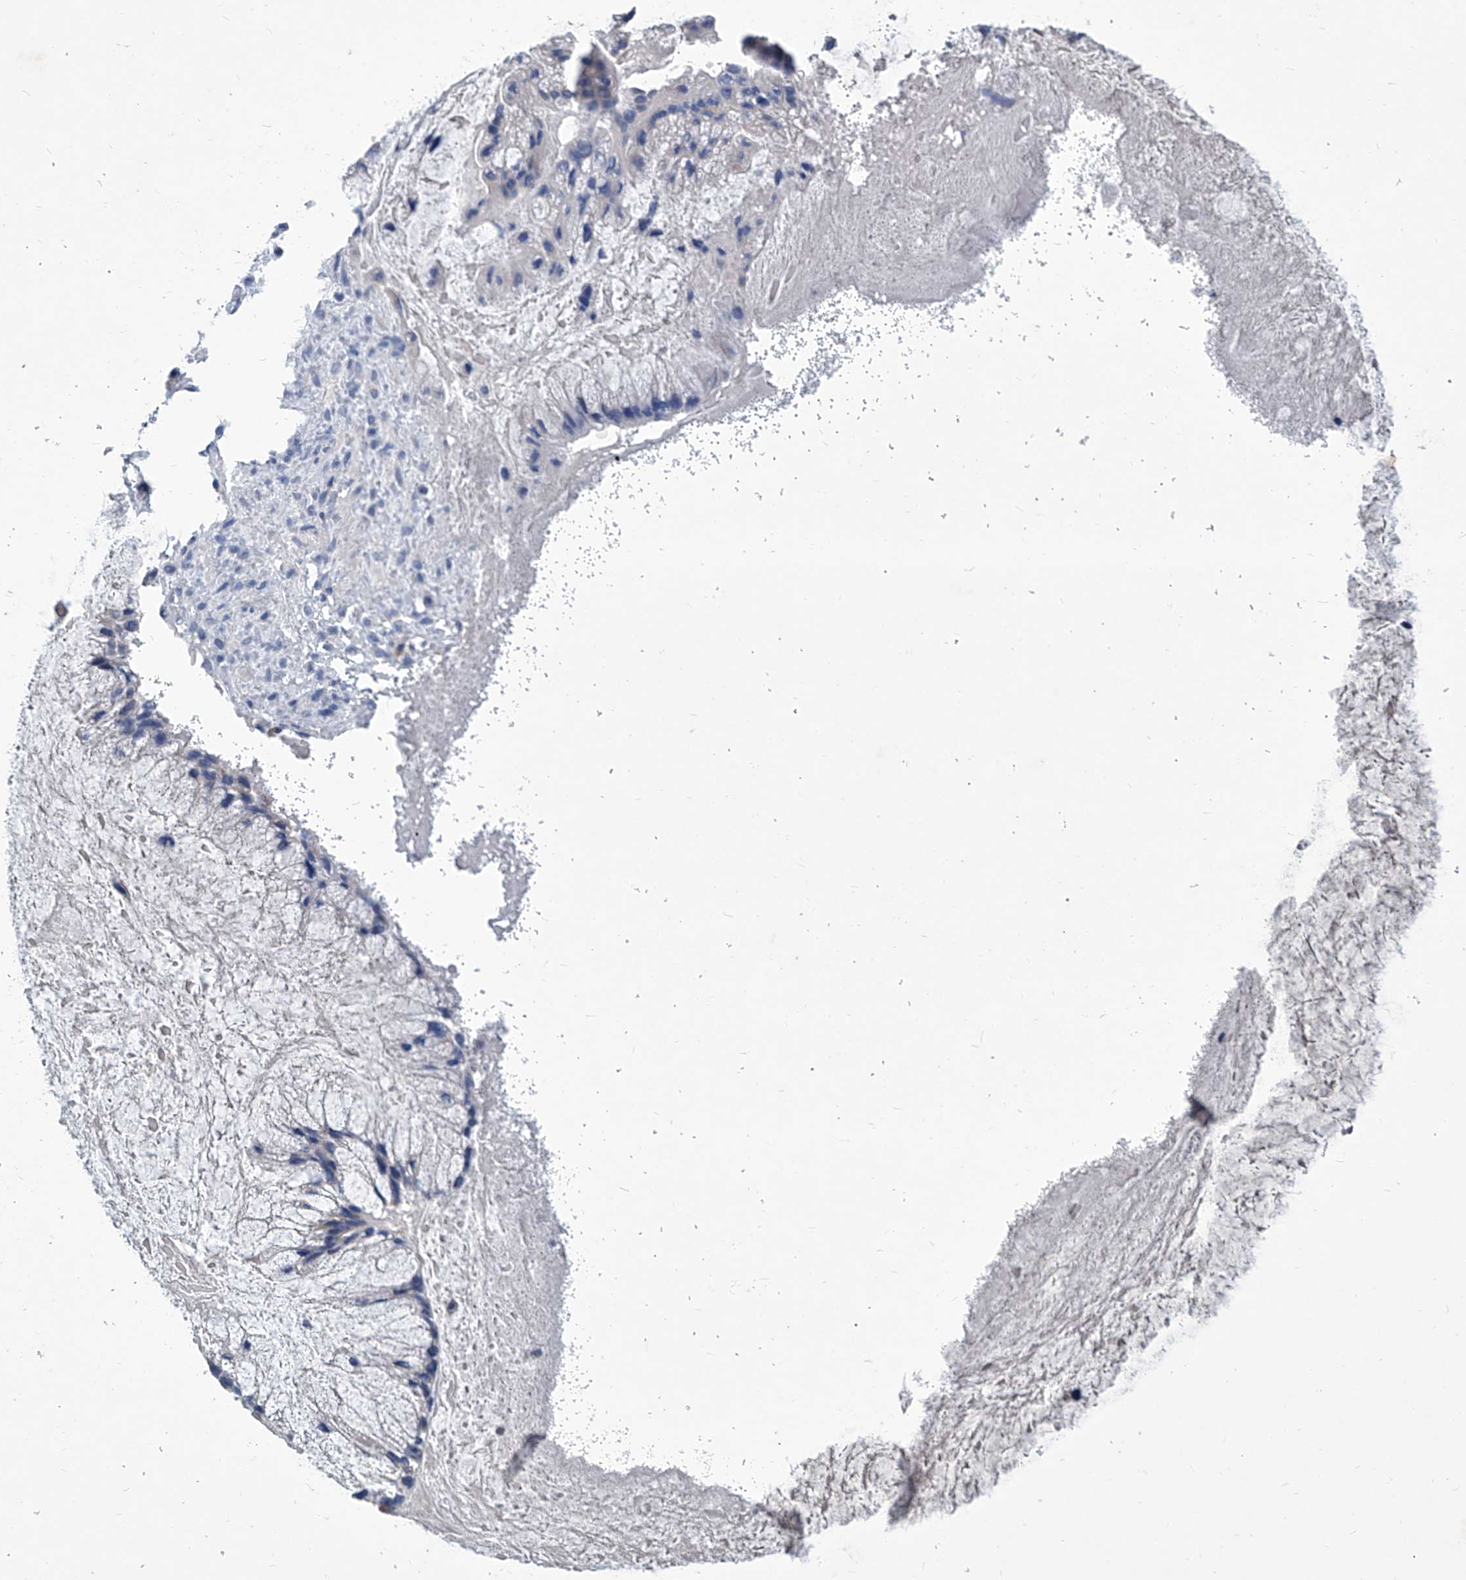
{"staining": {"intensity": "negative", "quantity": "none", "location": "none"}, "tissue": "ovarian cancer", "cell_type": "Tumor cells", "image_type": "cancer", "snomed": [{"axis": "morphology", "description": "Cystadenocarcinoma, mucinous, NOS"}, {"axis": "topography", "description": "Ovary"}], "caption": "Ovarian cancer was stained to show a protein in brown. There is no significant staining in tumor cells.", "gene": "MTARC1", "patient": {"sex": "female", "age": 37}}